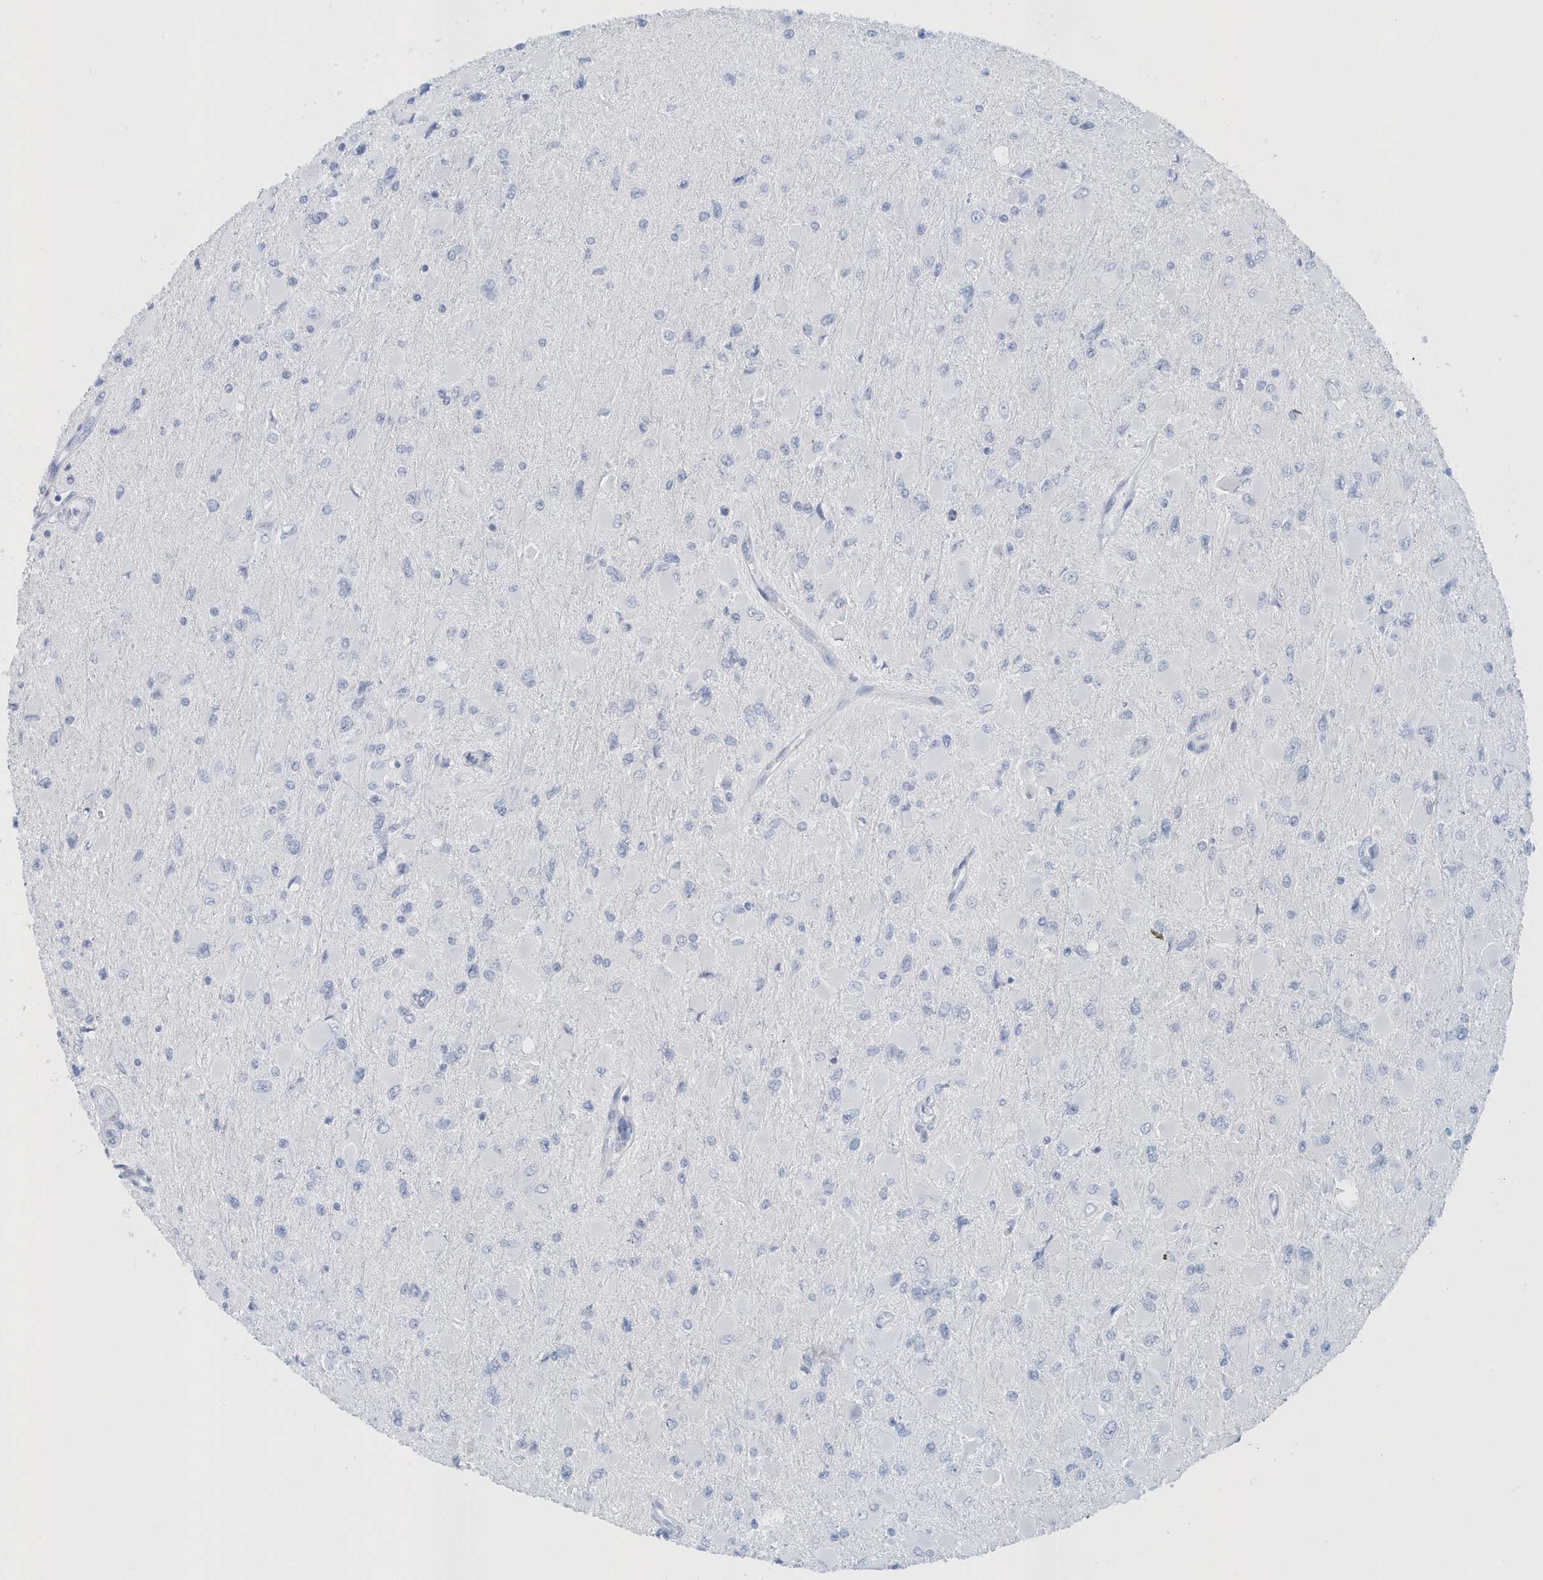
{"staining": {"intensity": "negative", "quantity": "none", "location": "none"}, "tissue": "glioma", "cell_type": "Tumor cells", "image_type": "cancer", "snomed": [{"axis": "morphology", "description": "Glioma, malignant, High grade"}, {"axis": "topography", "description": "Cerebral cortex"}], "caption": "Photomicrograph shows no protein expression in tumor cells of glioma tissue.", "gene": "RPF2", "patient": {"sex": "female", "age": 36}}